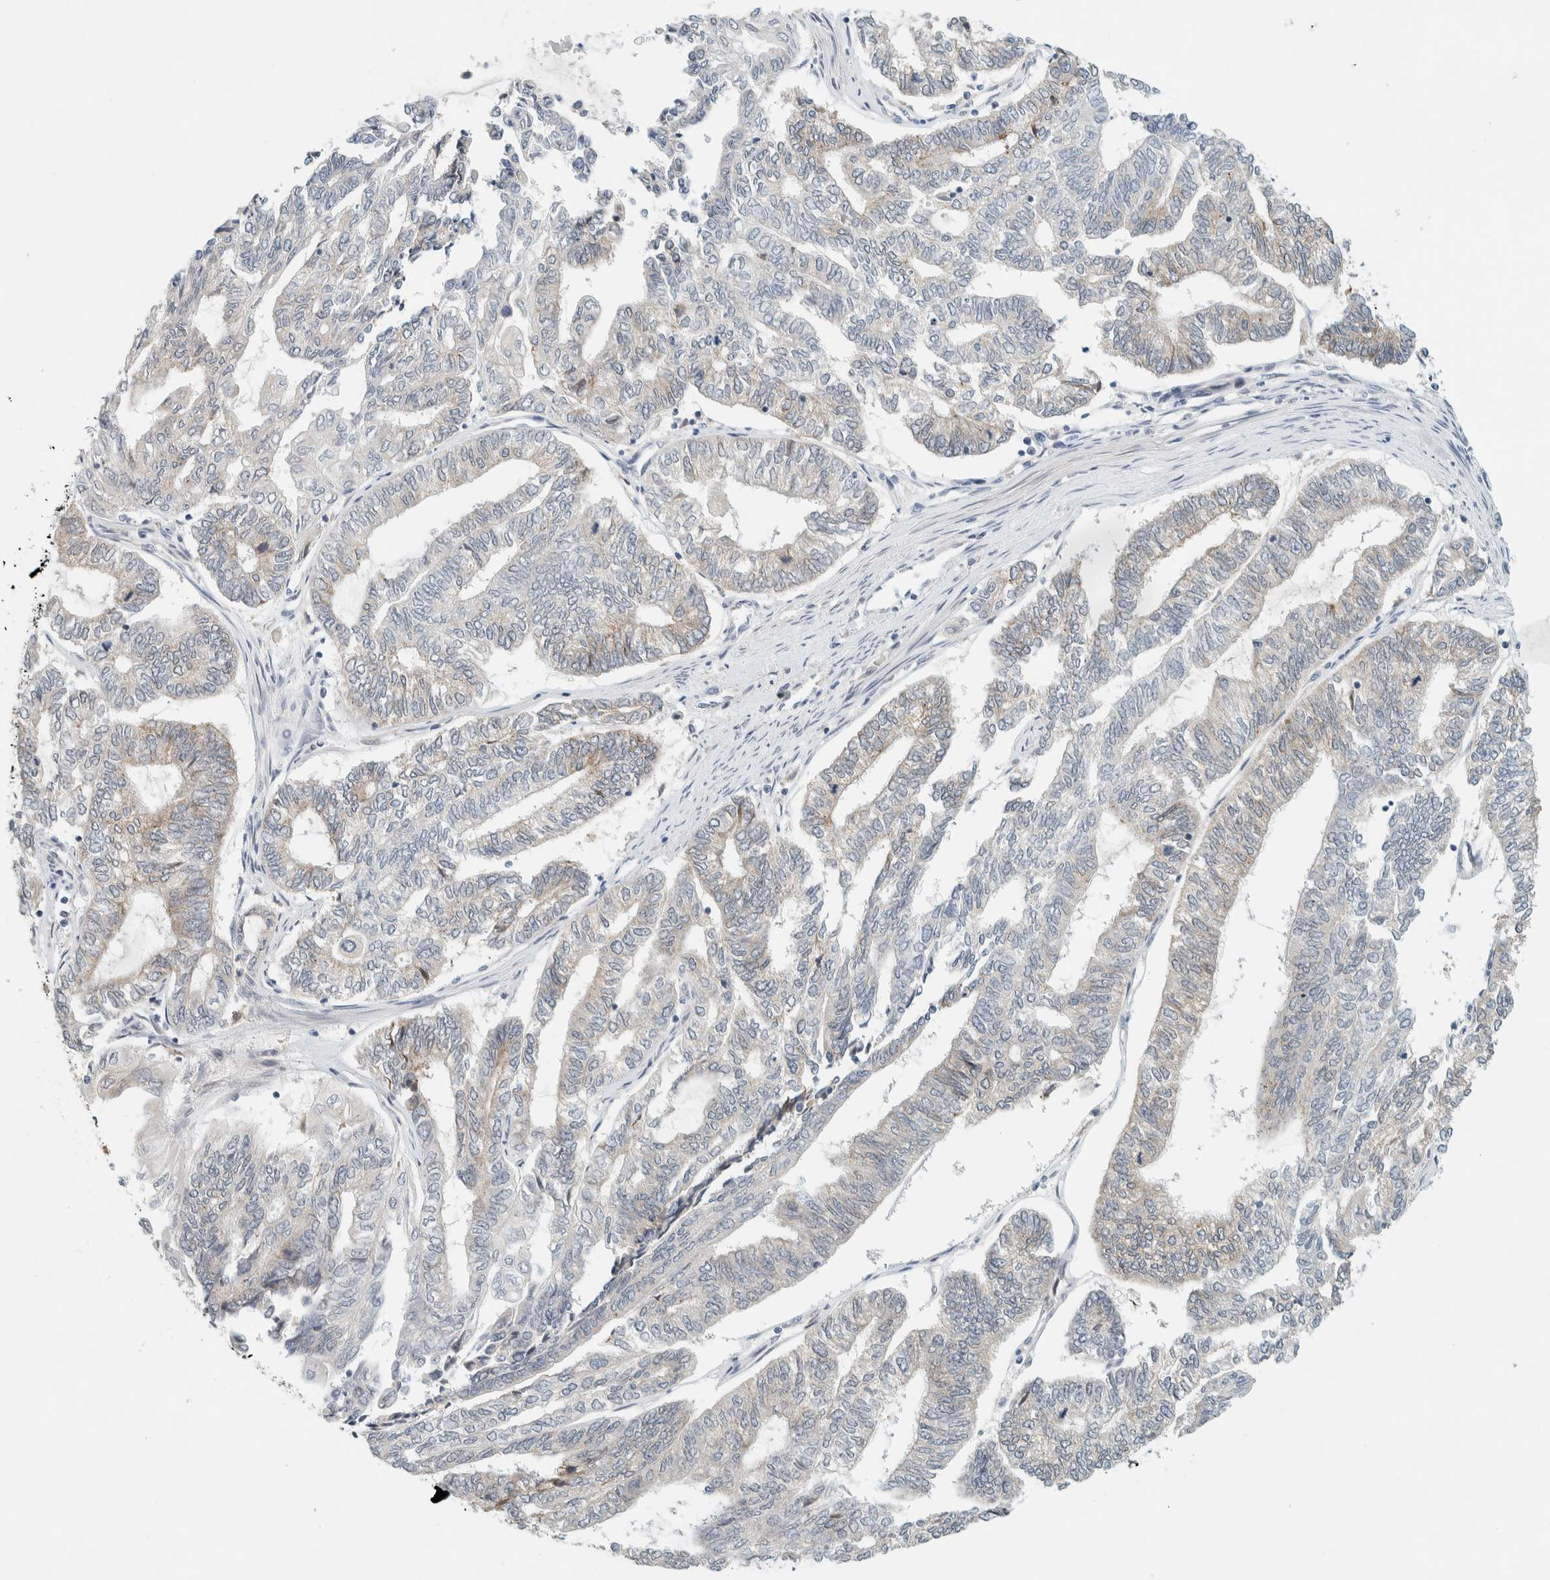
{"staining": {"intensity": "moderate", "quantity": "<25%", "location": "cytoplasmic/membranous"}, "tissue": "endometrial cancer", "cell_type": "Tumor cells", "image_type": "cancer", "snomed": [{"axis": "morphology", "description": "Adenocarcinoma, NOS"}, {"axis": "topography", "description": "Uterus"}, {"axis": "topography", "description": "Endometrium"}], "caption": "This histopathology image shows immunohistochemistry (IHC) staining of endometrial adenocarcinoma, with low moderate cytoplasmic/membranous positivity in approximately <25% of tumor cells.", "gene": "SUMF2", "patient": {"sex": "female", "age": 70}}